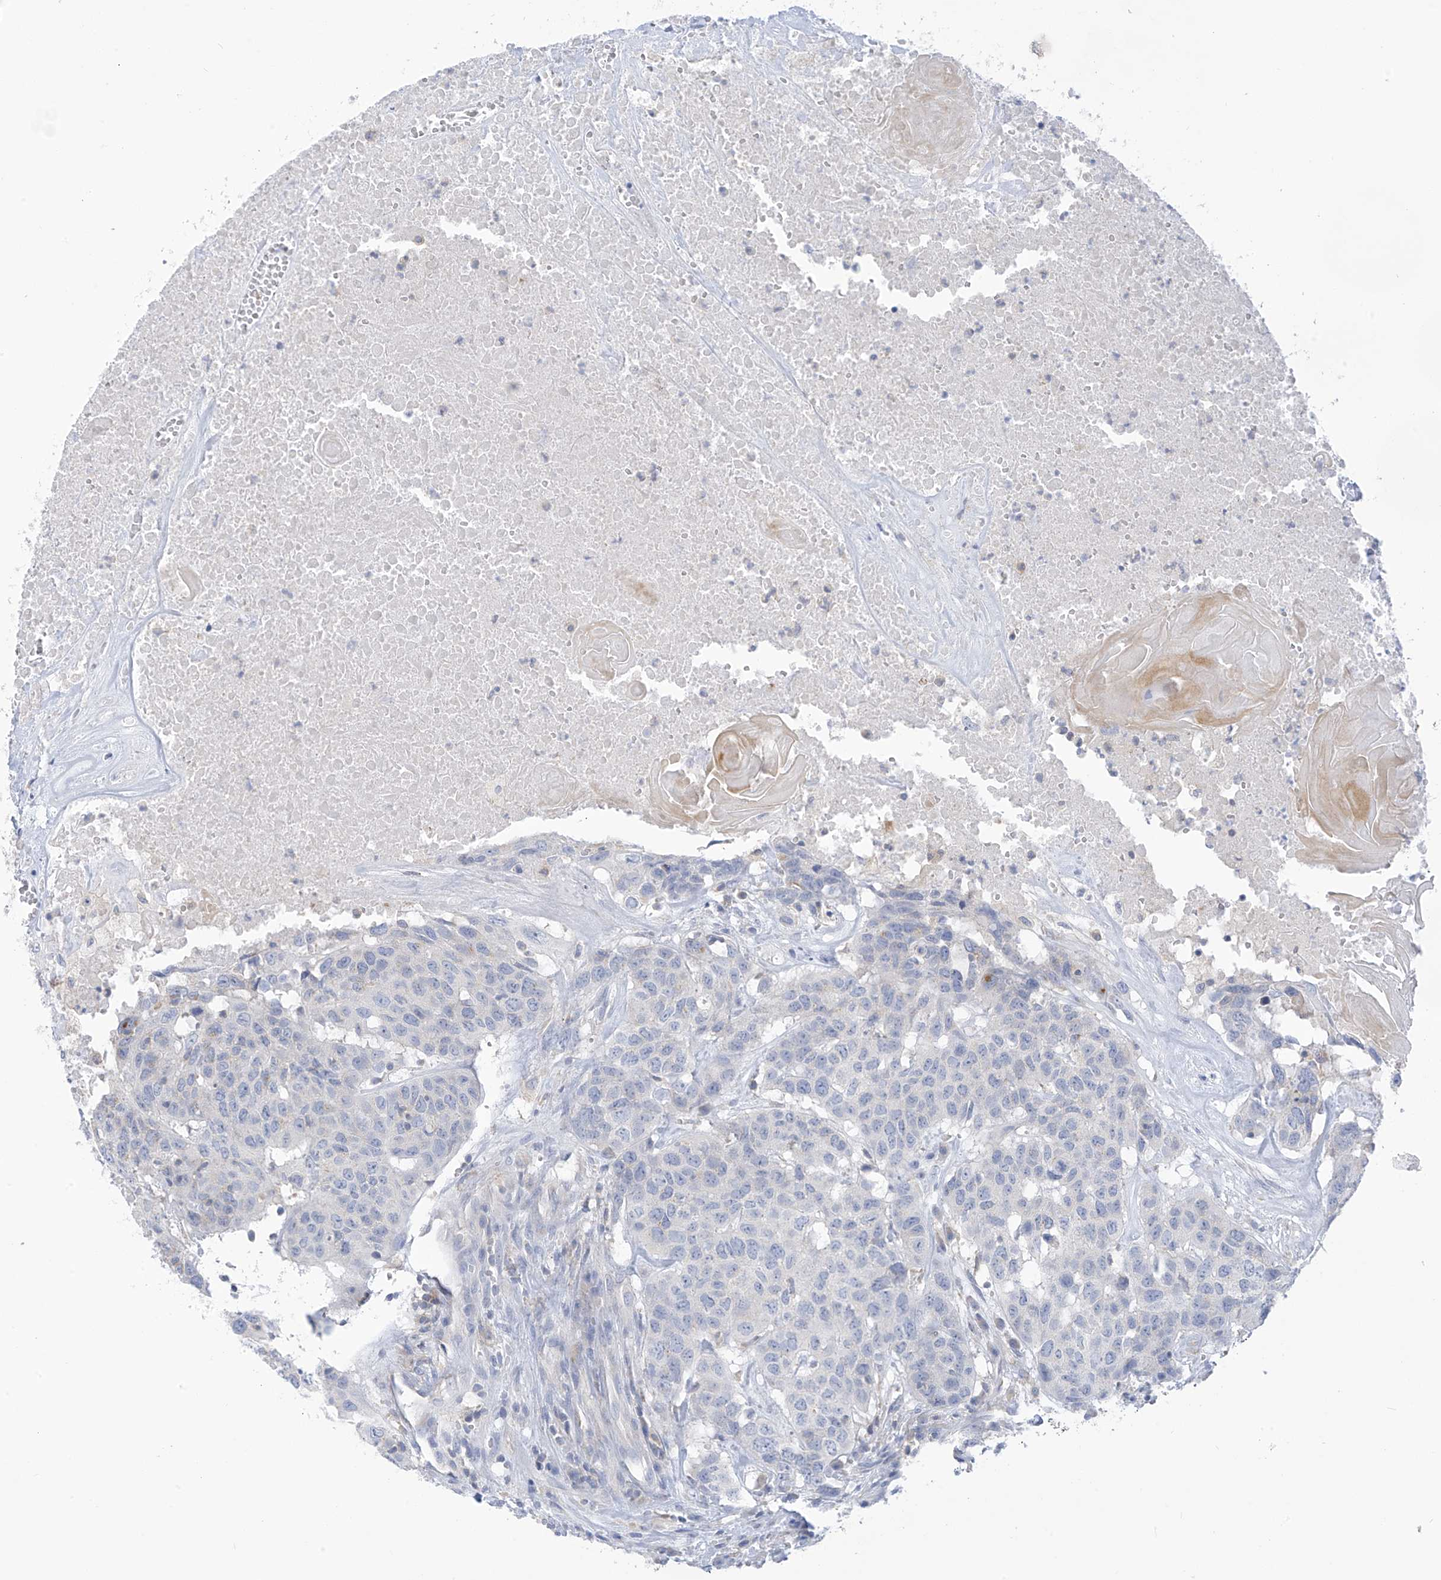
{"staining": {"intensity": "negative", "quantity": "none", "location": "none"}, "tissue": "head and neck cancer", "cell_type": "Tumor cells", "image_type": "cancer", "snomed": [{"axis": "morphology", "description": "Squamous cell carcinoma, NOS"}, {"axis": "topography", "description": "Head-Neck"}], "caption": "Immunohistochemical staining of human head and neck cancer reveals no significant positivity in tumor cells. (DAB (3,3'-diaminobenzidine) immunohistochemistry visualized using brightfield microscopy, high magnification).", "gene": "SLC6A12", "patient": {"sex": "male", "age": 66}}